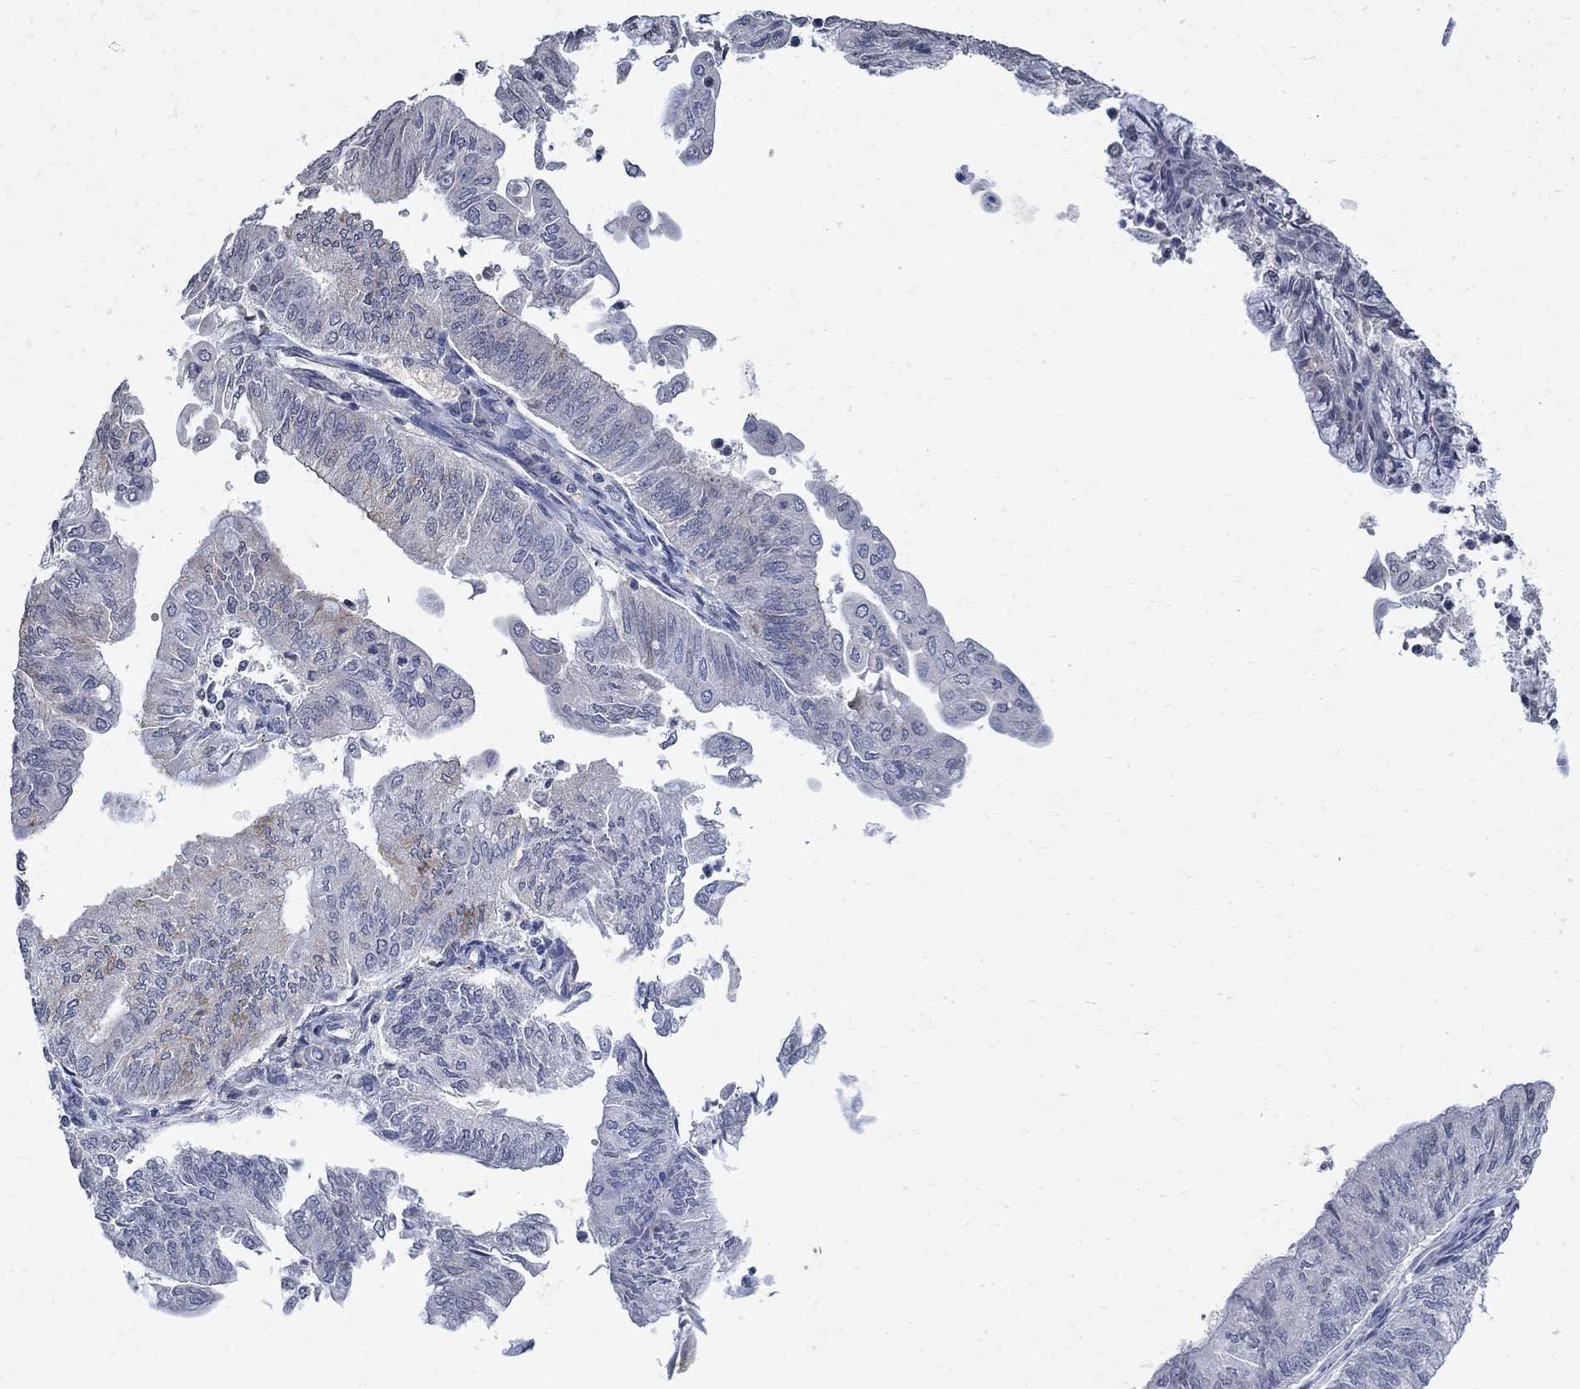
{"staining": {"intensity": "negative", "quantity": "none", "location": "none"}, "tissue": "endometrial cancer", "cell_type": "Tumor cells", "image_type": "cancer", "snomed": [{"axis": "morphology", "description": "Adenocarcinoma, NOS"}, {"axis": "topography", "description": "Endometrium"}], "caption": "This is a histopathology image of IHC staining of endometrial cancer (adenocarcinoma), which shows no staining in tumor cells.", "gene": "TMEM169", "patient": {"sex": "female", "age": 59}}